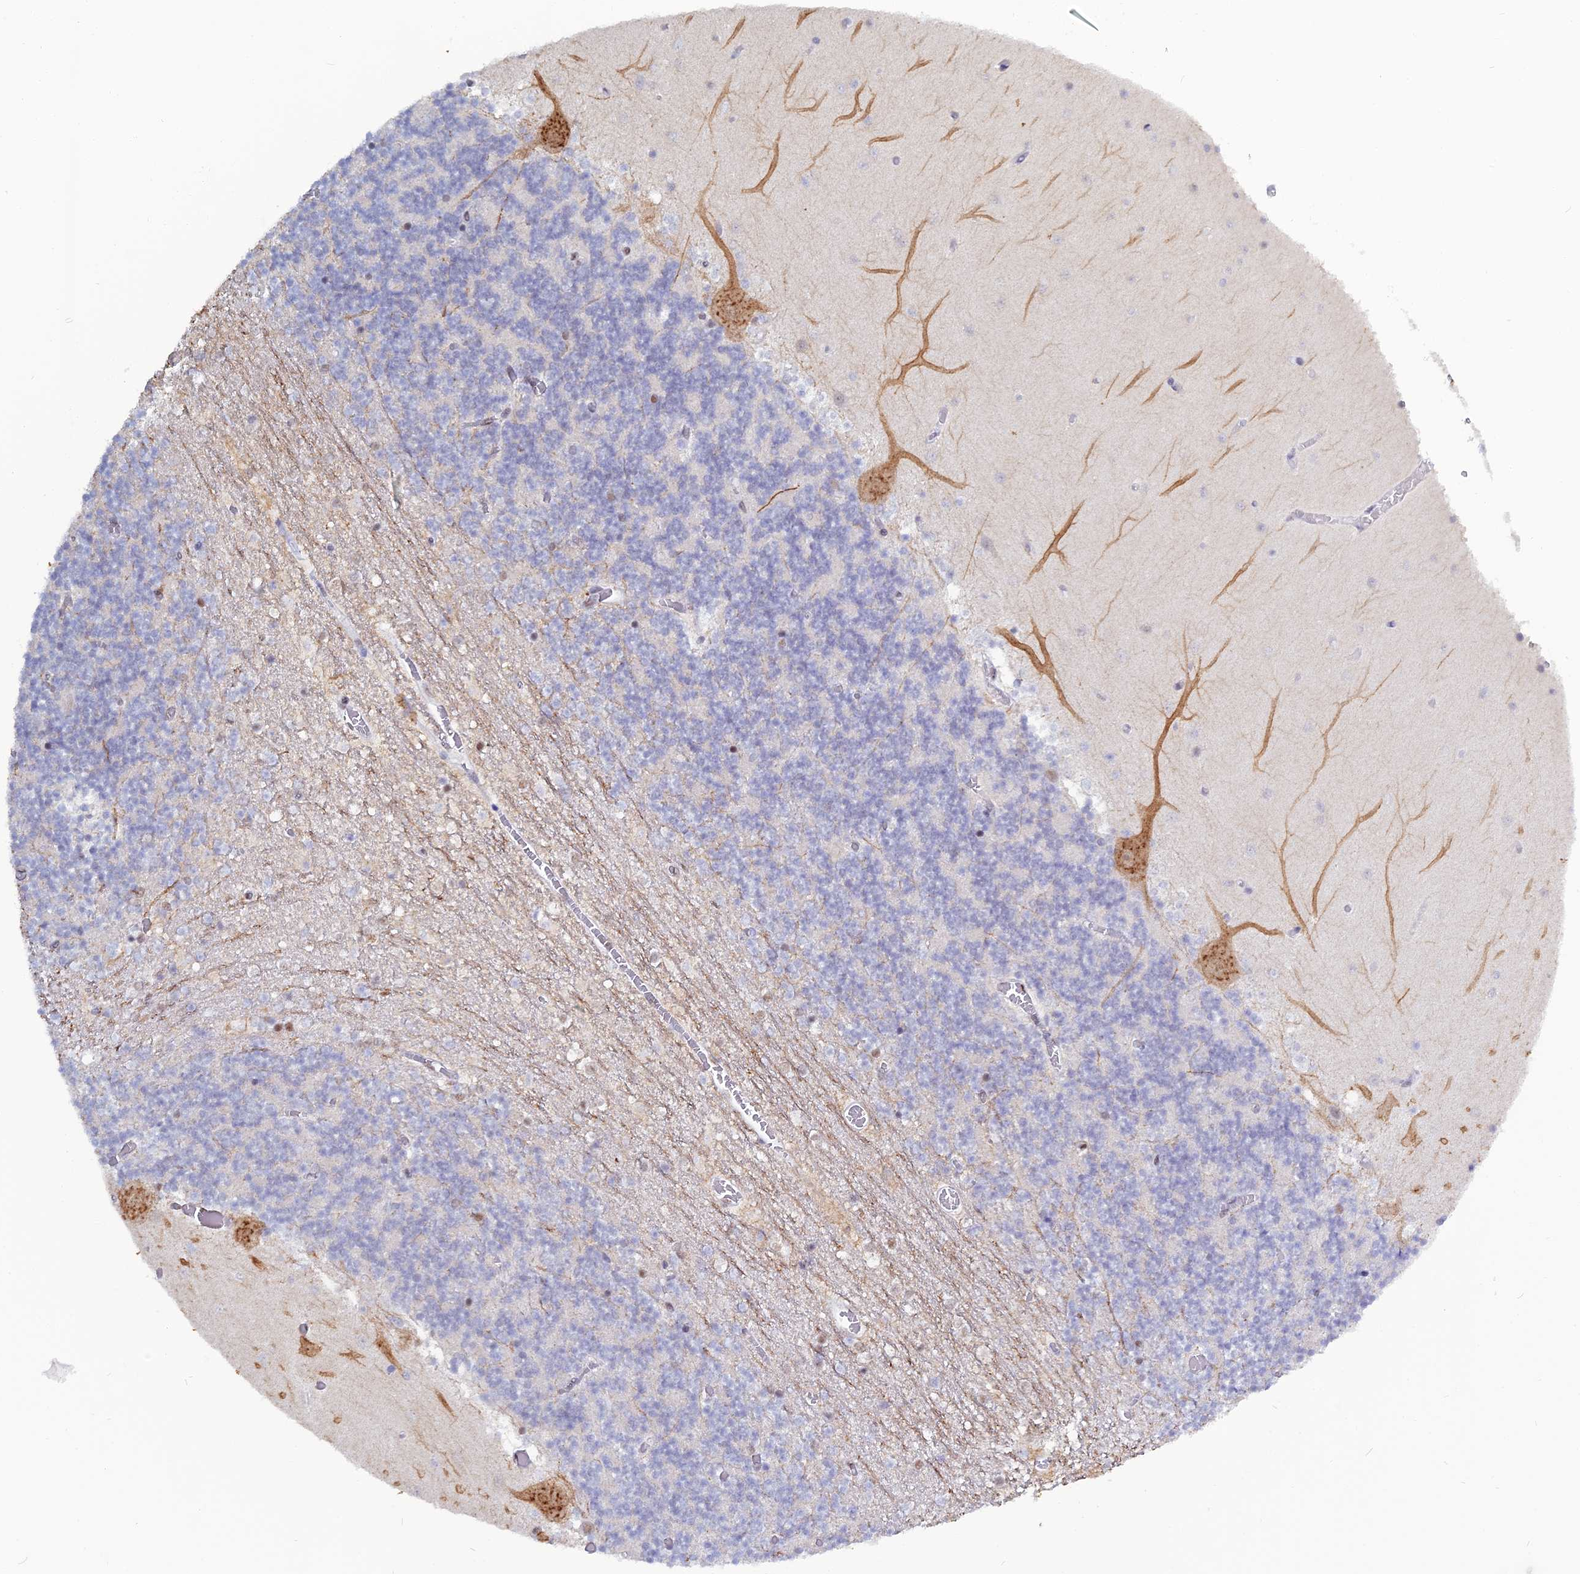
{"staining": {"intensity": "negative", "quantity": "none", "location": "none"}, "tissue": "cerebellum", "cell_type": "Cells in granular layer", "image_type": "normal", "snomed": [{"axis": "morphology", "description": "Normal tissue, NOS"}, {"axis": "topography", "description": "Cerebellum"}], "caption": "This is an IHC image of normal cerebellum. There is no staining in cells in granular layer.", "gene": "NOL4L", "patient": {"sex": "female", "age": 28}}